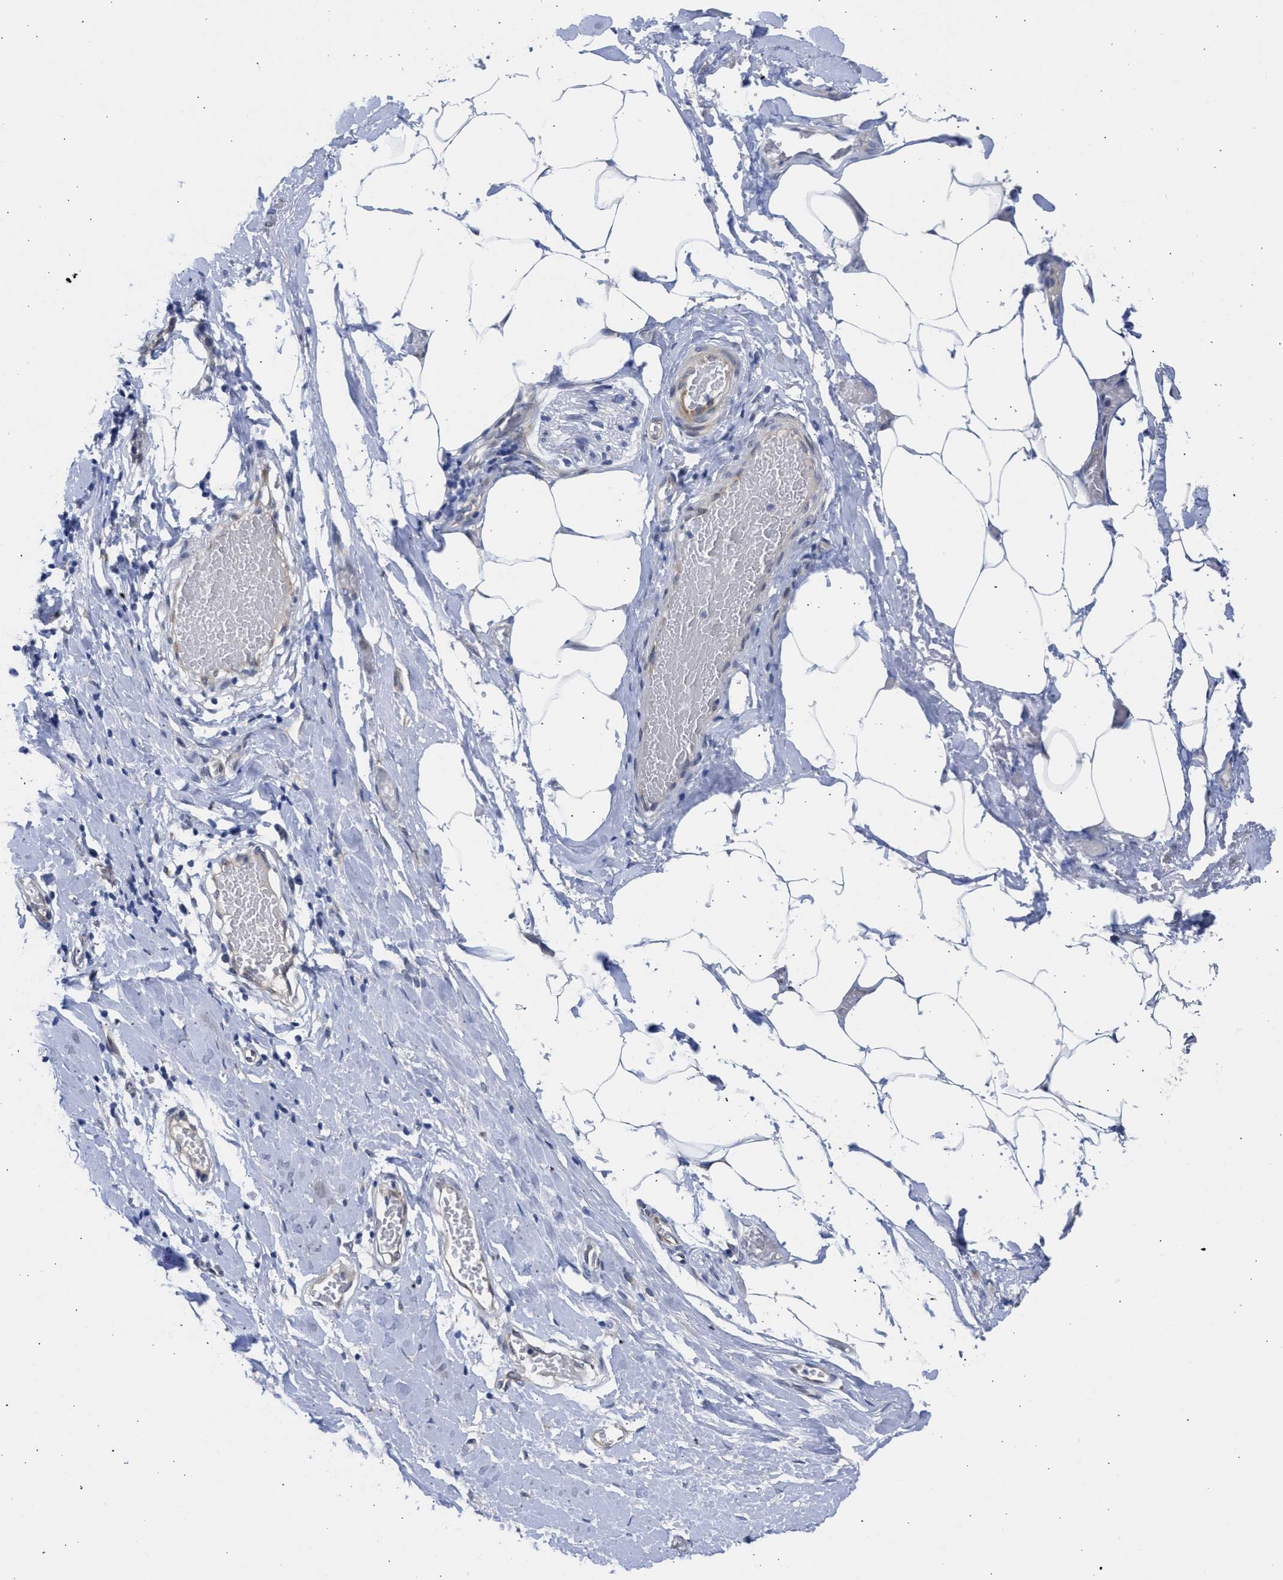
{"staining": {"intensity": "negative", "quantity": "none", "location": "none"}, "tissue": "adipose tissue", "cell_type": "Adipocytes", "image_type": "normal", "snomed": [{"axis": "morphology", "description": "Normal tissue, NOS"}, {"axis": "morphology", "description": "Adenocarcinoma, NOS"}, {"axis": "topography", "description": "Colon"}, {"axis": "topography", "description": "Peripheral nerve tissue"}], "caption": "This is an IHC micrograph of normal human adipose tissue. There is no positivity in adipocytes.", "gene": "NUP35", "patient": {"sex": "male", "age": 14}}